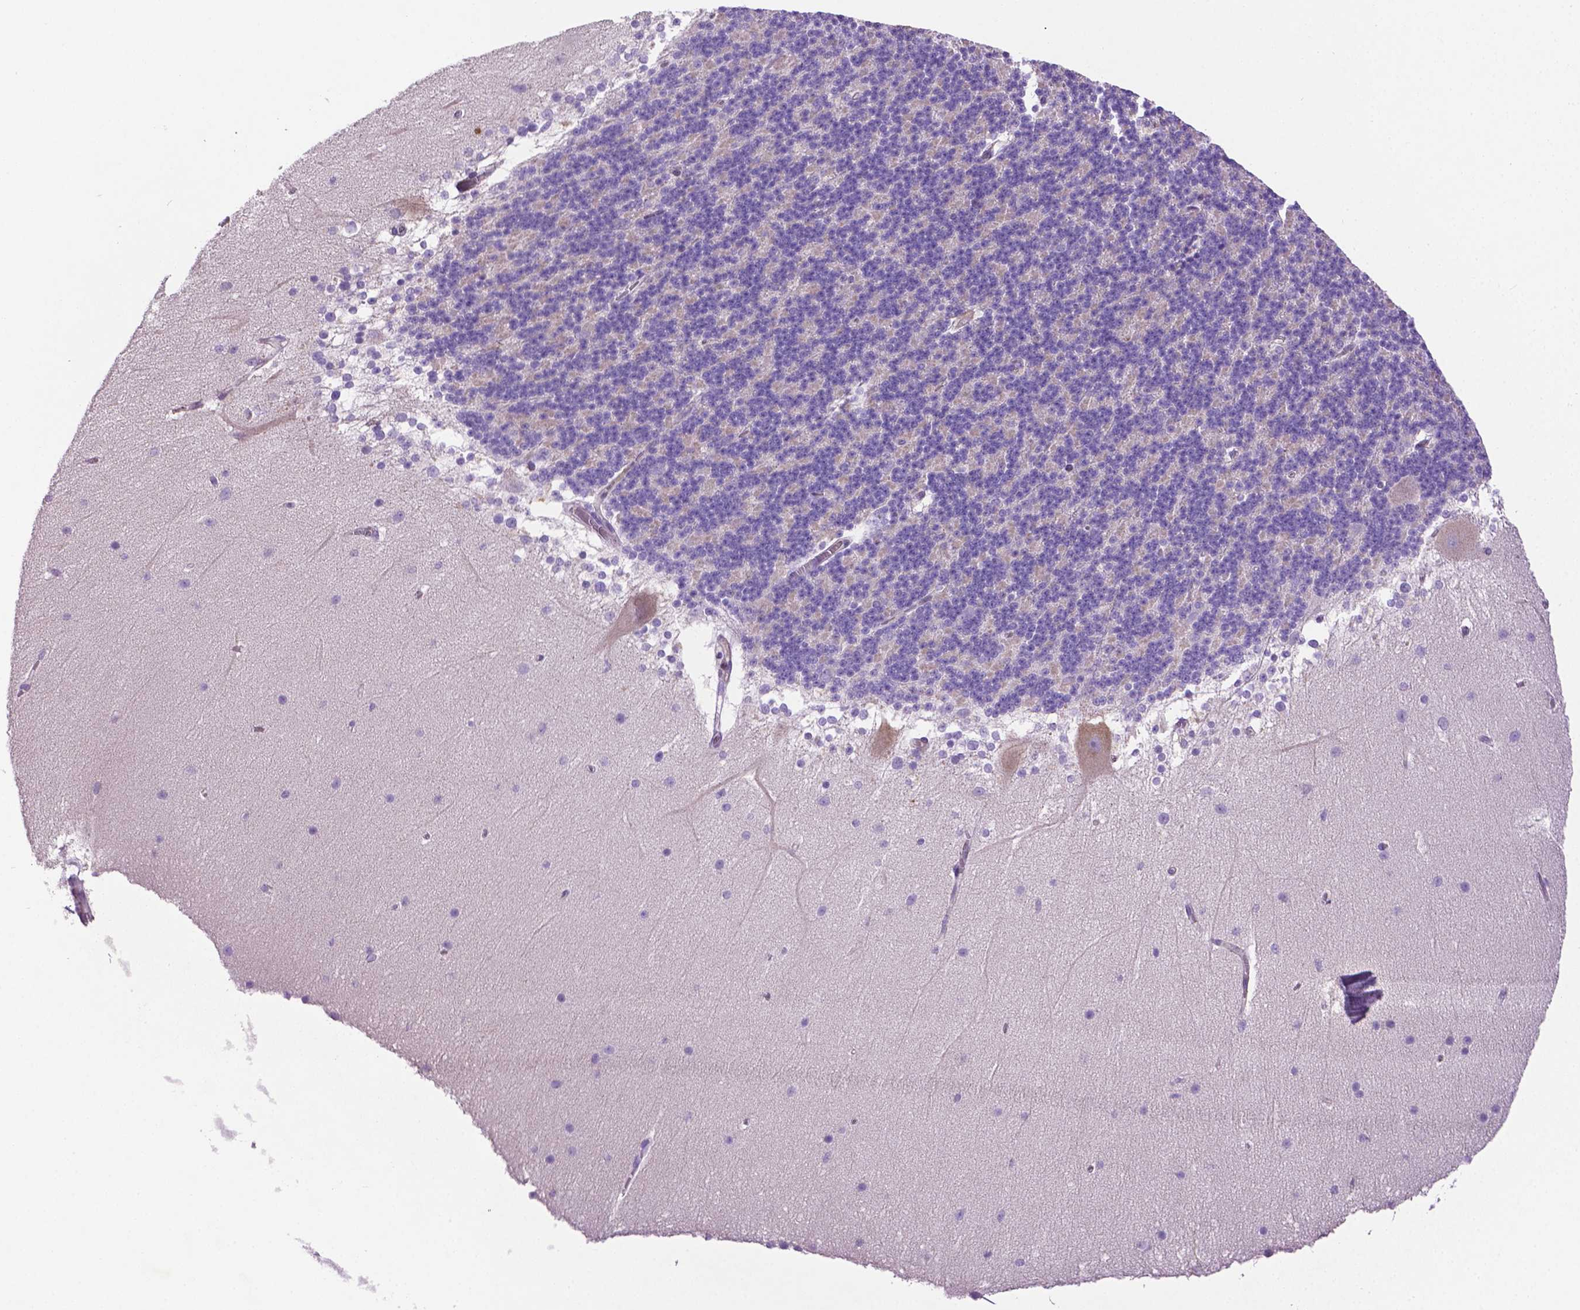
{"staining": {"intensity": "negative", "quantity": "none", "location": "none"}, "tissue": "cerebellum", "cell_type": "Cells in granular layer", "image_type": "normal", "snomed": [{"axis": "morphology", "description": "Normal tissue, NOS"}, {"axis": "topography", "description": "Cerebellum"}], "caption": "Immunohistochemistry micrograph of benign cerebellum stained for a protein (brown), which shows no positivity in cells in granular layer.", "gene": "CCER2", "patient": {"sex": "female", "age": 19}}